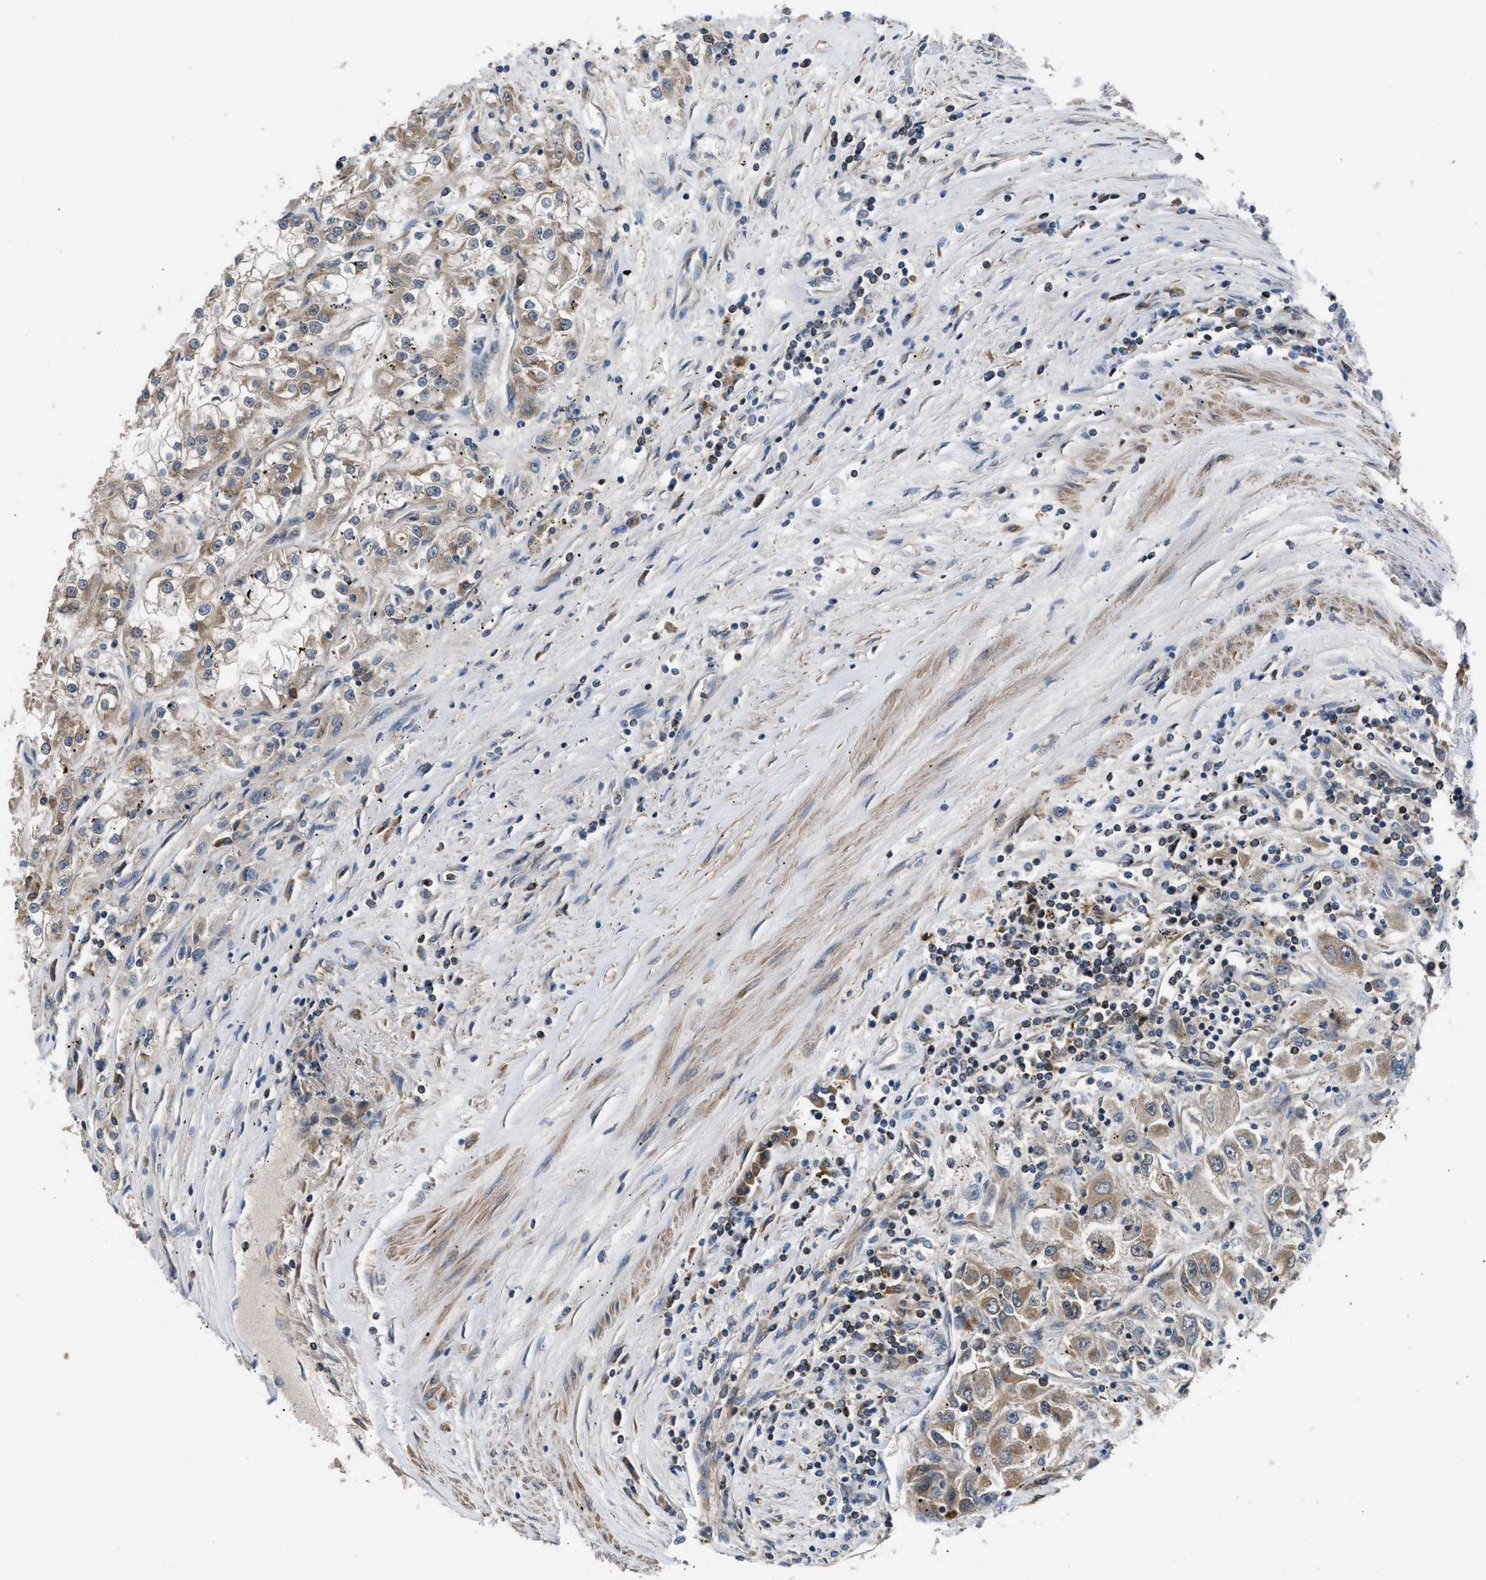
{"staining": {"intensity": "moderate", "quantity": ">75%", "location": "cytoplasmic/membranous"}, "tissue": "renal cancer", "cell_type": "Tumor cells", "image_type": "cancer", "snomed": [{"axis": "morphology", "description": "Adenocarcinoma, NOS"}, {"axis": "topography", "description": "Kidney"}], "caption": "Human renal cancer (adenocarcinoma) stained with a brown dye shows moderate cytoplasmic/membranous positive positivity in about >75% of tumor cells.", "gene": "PPA1", "patient": {"sex": "female", "age": 52}}